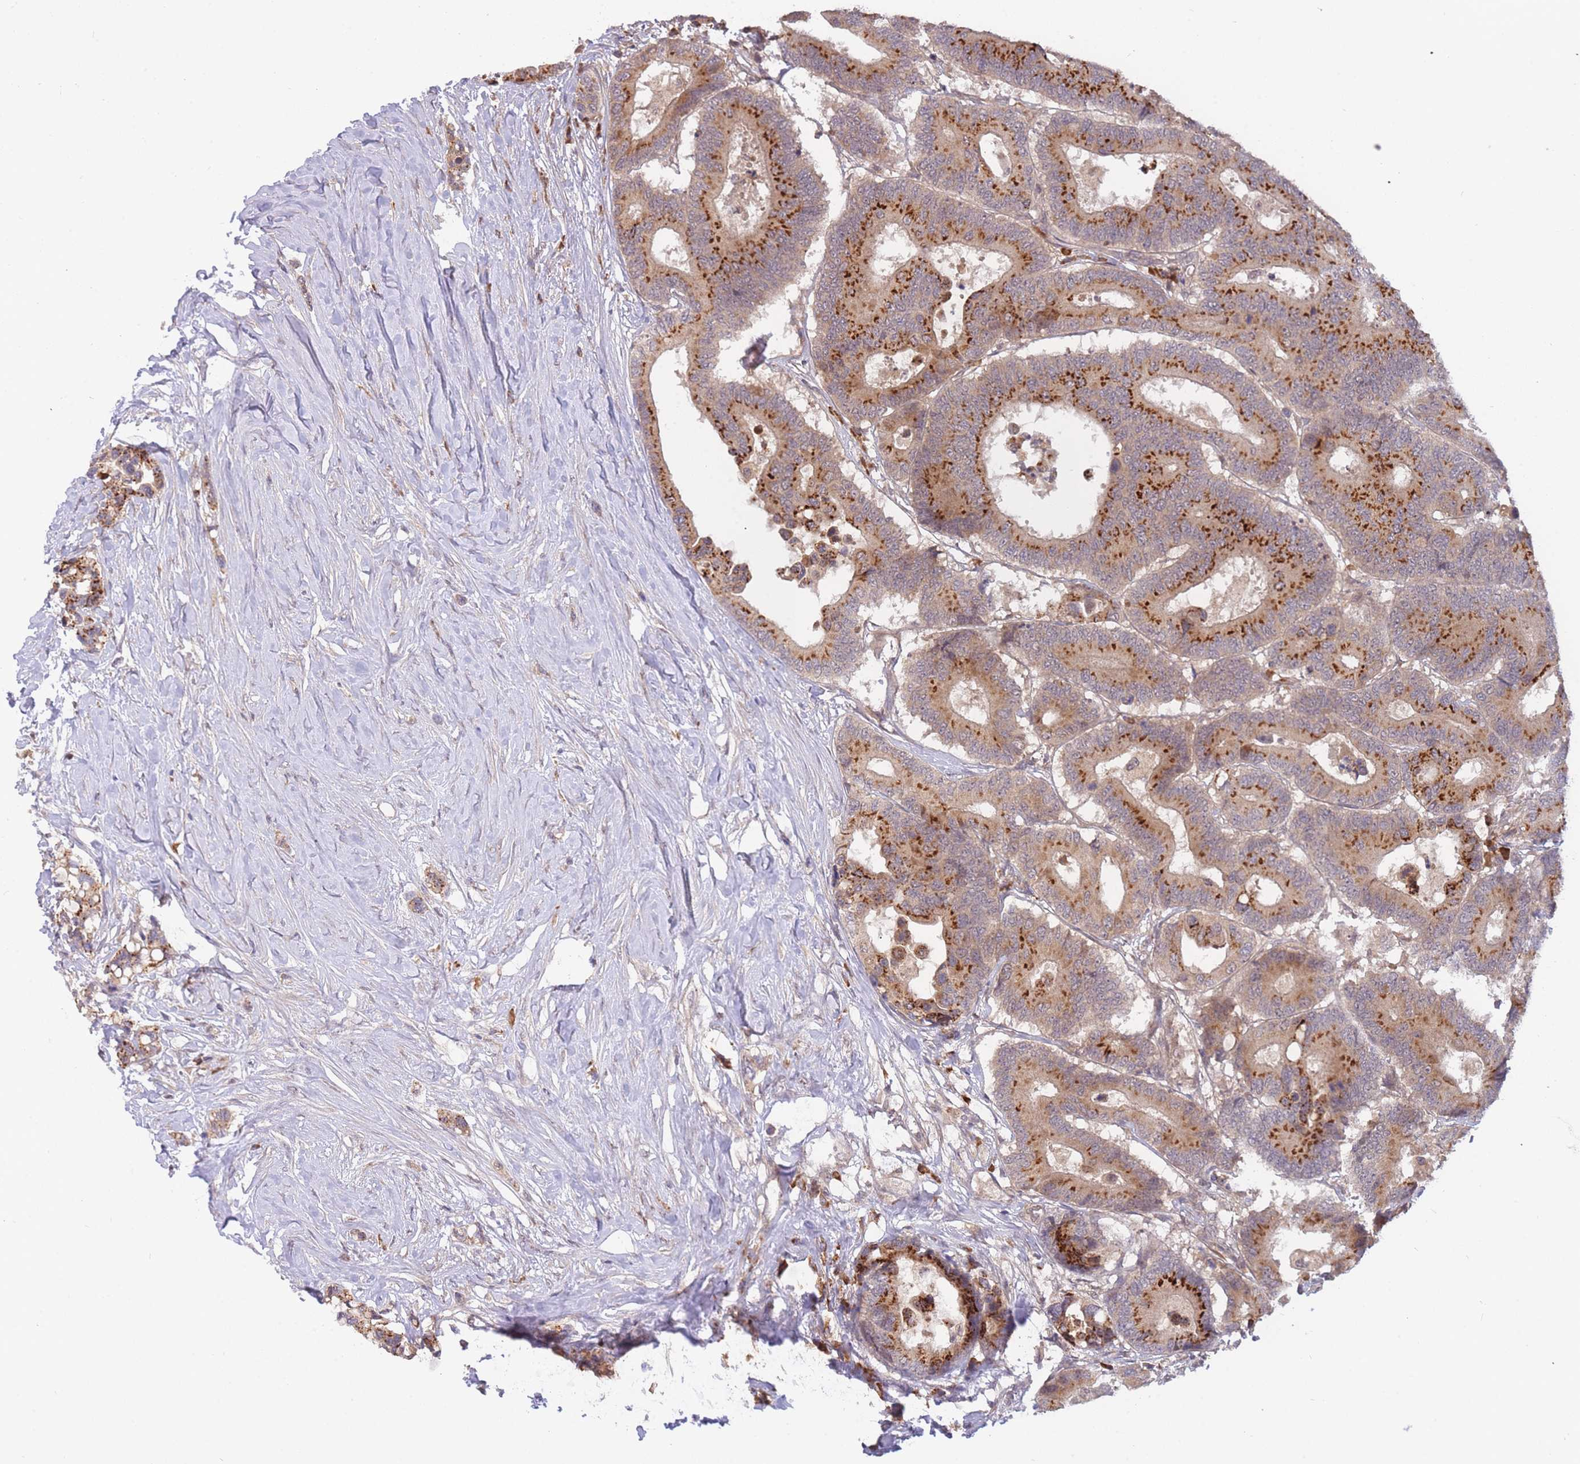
{"staining": {"intensity": "strong", "quantity": ">75%", "location": "cytoplasmic/membranous"}, "tissue": "colorectal cancer", "cell_type": "Tumor cells", "image_type": "cancer", "snomed": [{"axis": "morphology", "description": "Normal tissue, NOS"}, {"axis": "morphology", "description": "Adenocarcinoma, NOS"}, {"axis": "topography", "description": "Colon"}], "caption": "Colorectal adenocarcinoma was stained to show a protein in brown. There is high levels of strong cytoplasmic/membranous positivity in about >75% of tumor cells. (DAB IHC, brown staining for protein, blue staining for nuclei).", "gene": "SMC6", "patient": {"sex": "male", "age": 82}}